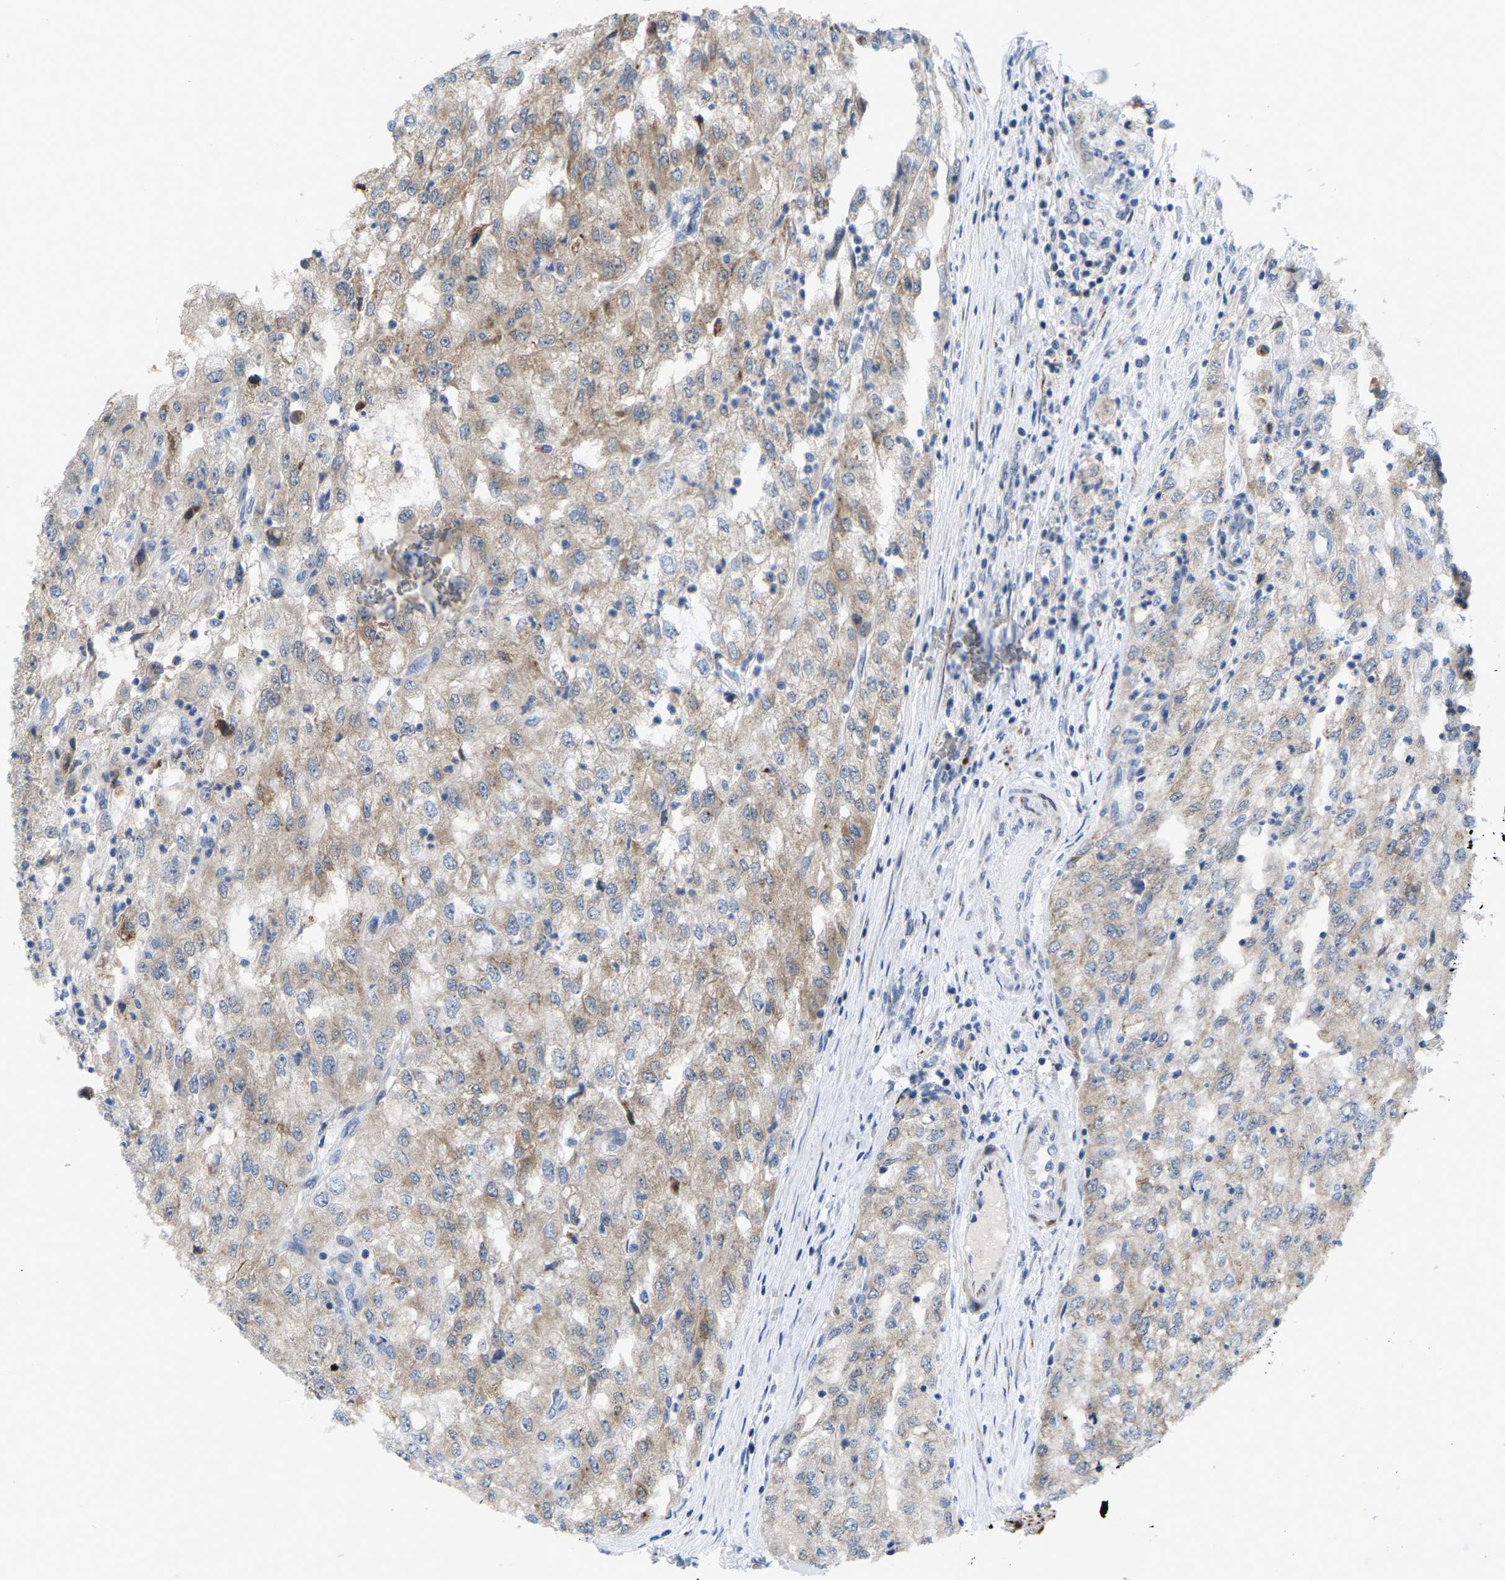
{"staining": {"intensity": "moderate", "quantity": ">75%", "location": "cytoplasmic/membranous"}, "tissue": "renal cancer", "cell_type": "Tumor cells", "image_type": "cancer", "snomed": [{"axis": "morphology", "description": "Adenocarcinoma, NOS"}, {"axis": "topography", "description": "Kidney"}], "caption": "Moderate cytoplasmic/membranous positivity is seen in about >75% of tumor cells in renal adenocarcinoma.", "gene": "TDRKH", "patient": {"sex": "female", "age": 54}}